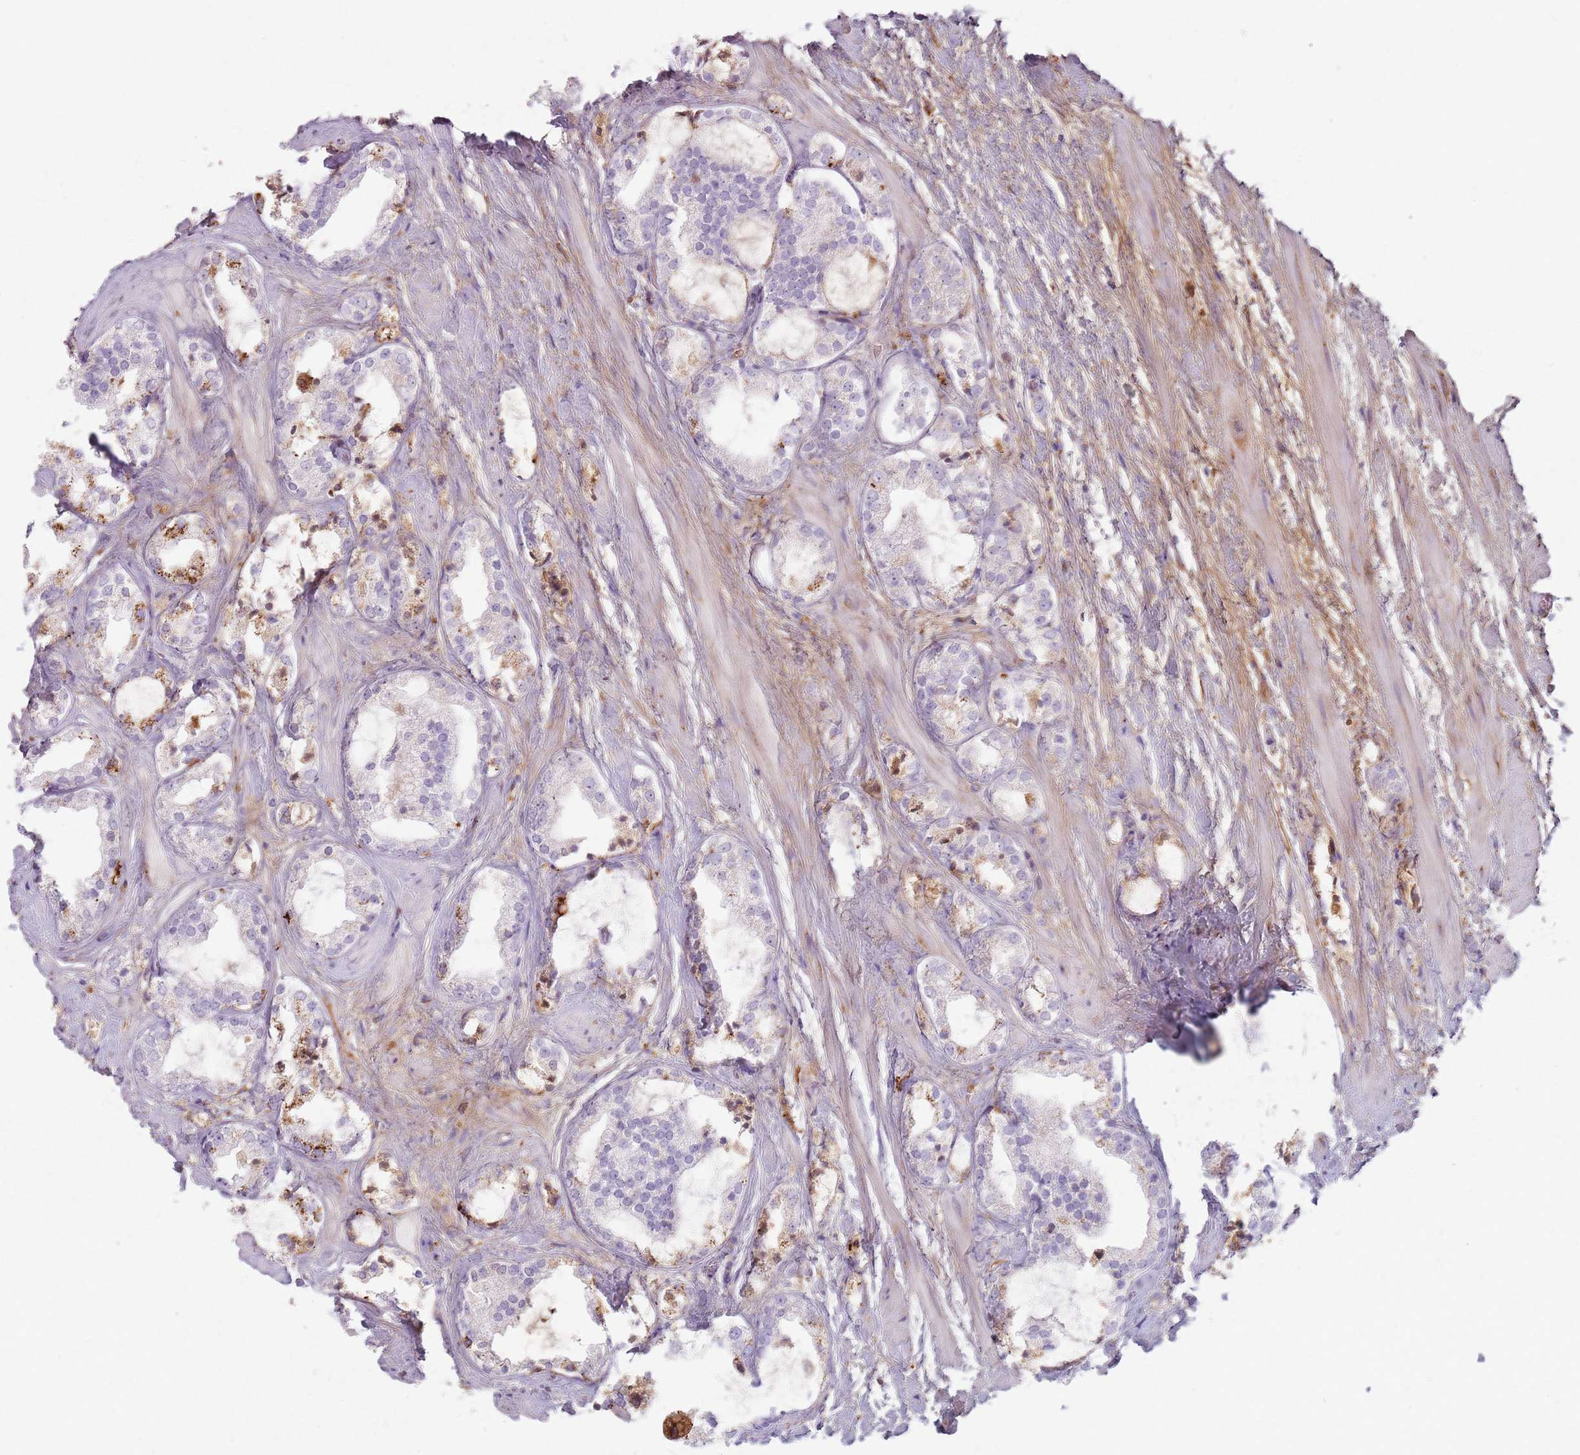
{"staining": {"intensity": "moderate", "quantity": "<25%", "location": "cytoplasmic/membranous"}, "tissue": "prostate cancer", "cell_type": "Tumor cells", "image_type": "cancer", "snomed": [{"axis": "morphology", "description": "Adenocarcinoma, High grade"}, {"axis": "topography", "description": "Prostate"}], "caption": "Human high-grade adenocarcinoma (prostate) stained for a protein (brown) reveals moderate cytoplasmic/membranous positive expression in approximately <25% of tumor cells.", "gene": "COLGALT1", "patient": {"sex": "male", "age": 64}}